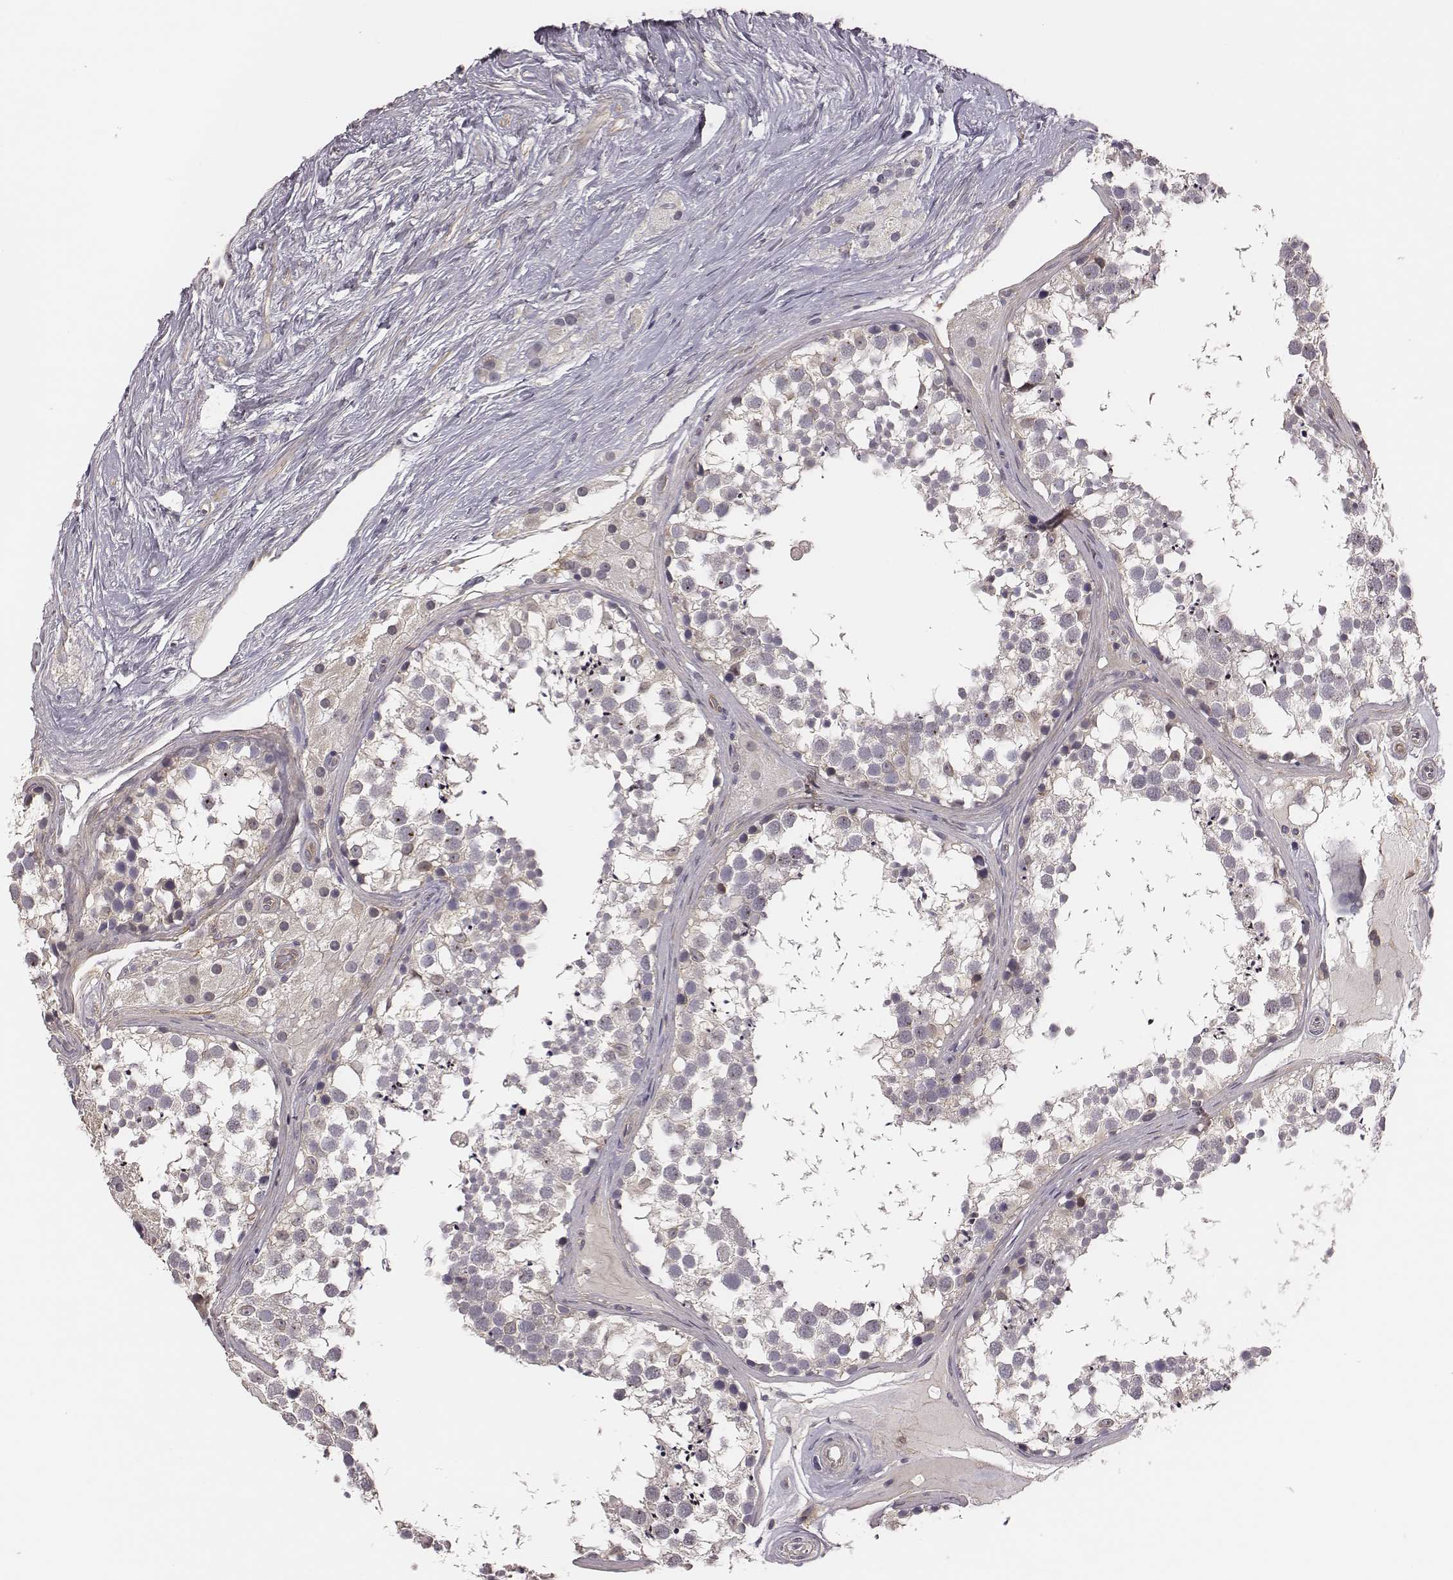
{"staining": {"intensity": "negative", "quantity": "none", "location": "none"}, "tissue": "testis", "cell_type": "Cells in seminiferous ducts", "image_type": "normal", "snomed": [{"axis": "morphology", "description": "Normal tissue, NOS"}, {"axis": "morphology", "description": "Seminoma, NOS"}, {"axis": "topography", "description": "Testis"}], "caption": "Cells in seminiferous ducts show no significant staining in unremarkable testis. Brightfield microscopy of IHC stained with DAB (brown) and hematoxylin (blue), captured at high magnification.", "gene": "SCARF1", "patient": {"sex": "male", "age": 65}}